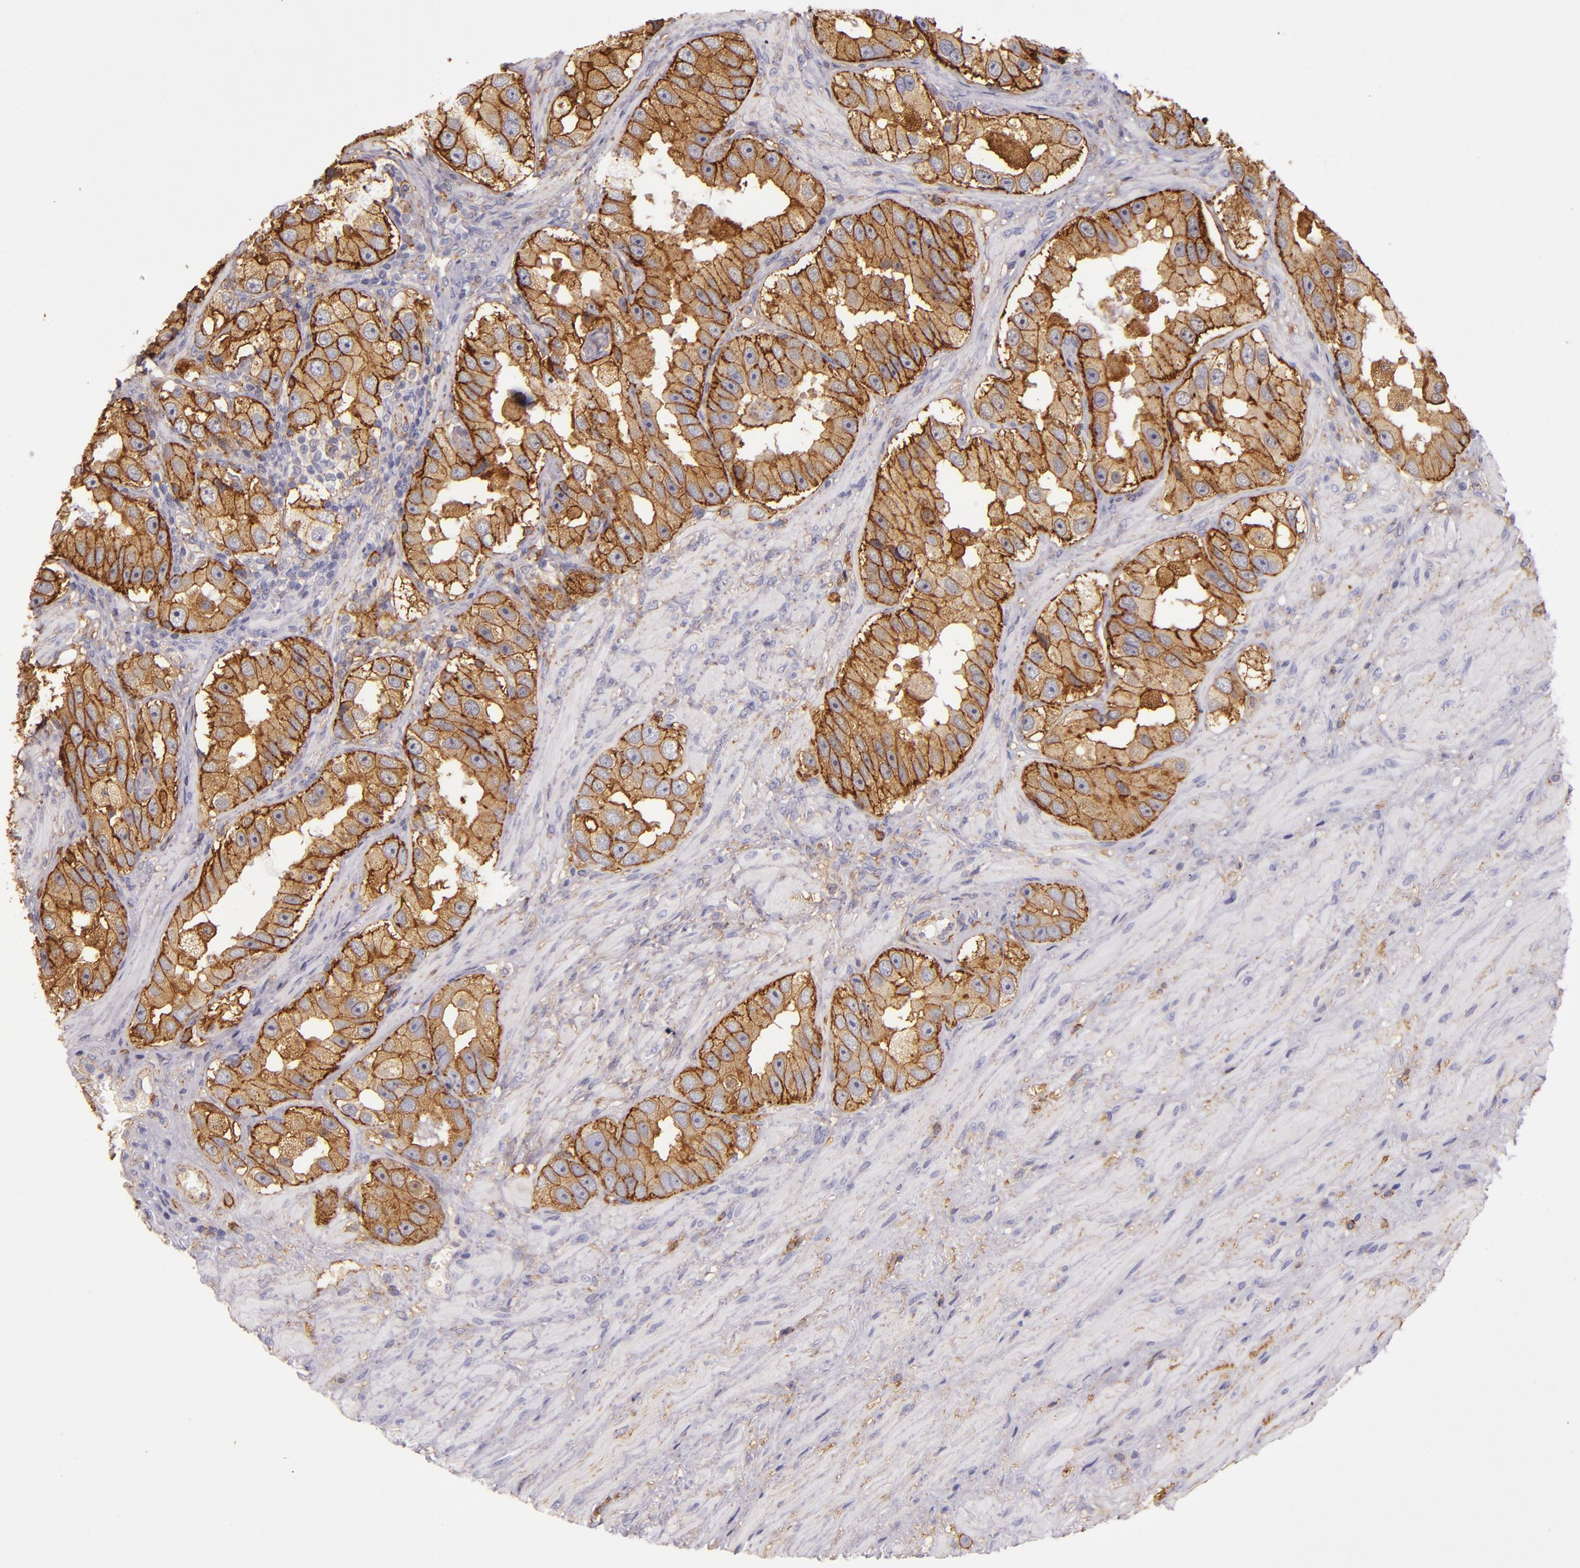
{"staining": {"intensity": "strong", "quantity": ">75%", "location": "cytoplasmic/membranous"}, "tissue": "prostate cancer", "cell_type": "Tumor cells", "image_type": "cancer", "snomed": [{"axis": "morphology", "description": "Adenocarcinoma, High grade"}, {"axis": "topography", "description": "Prostate"}], "caption": "This micrograph displays immunohistochemistry (IHC) staining of human prostate high-grade adenocarcinoma, with high strong cytoplasmic/membranous expression in approximately >75% of tumor cells.", "gene": "CD9", "patient": {"sex": "male", "age": 63}}